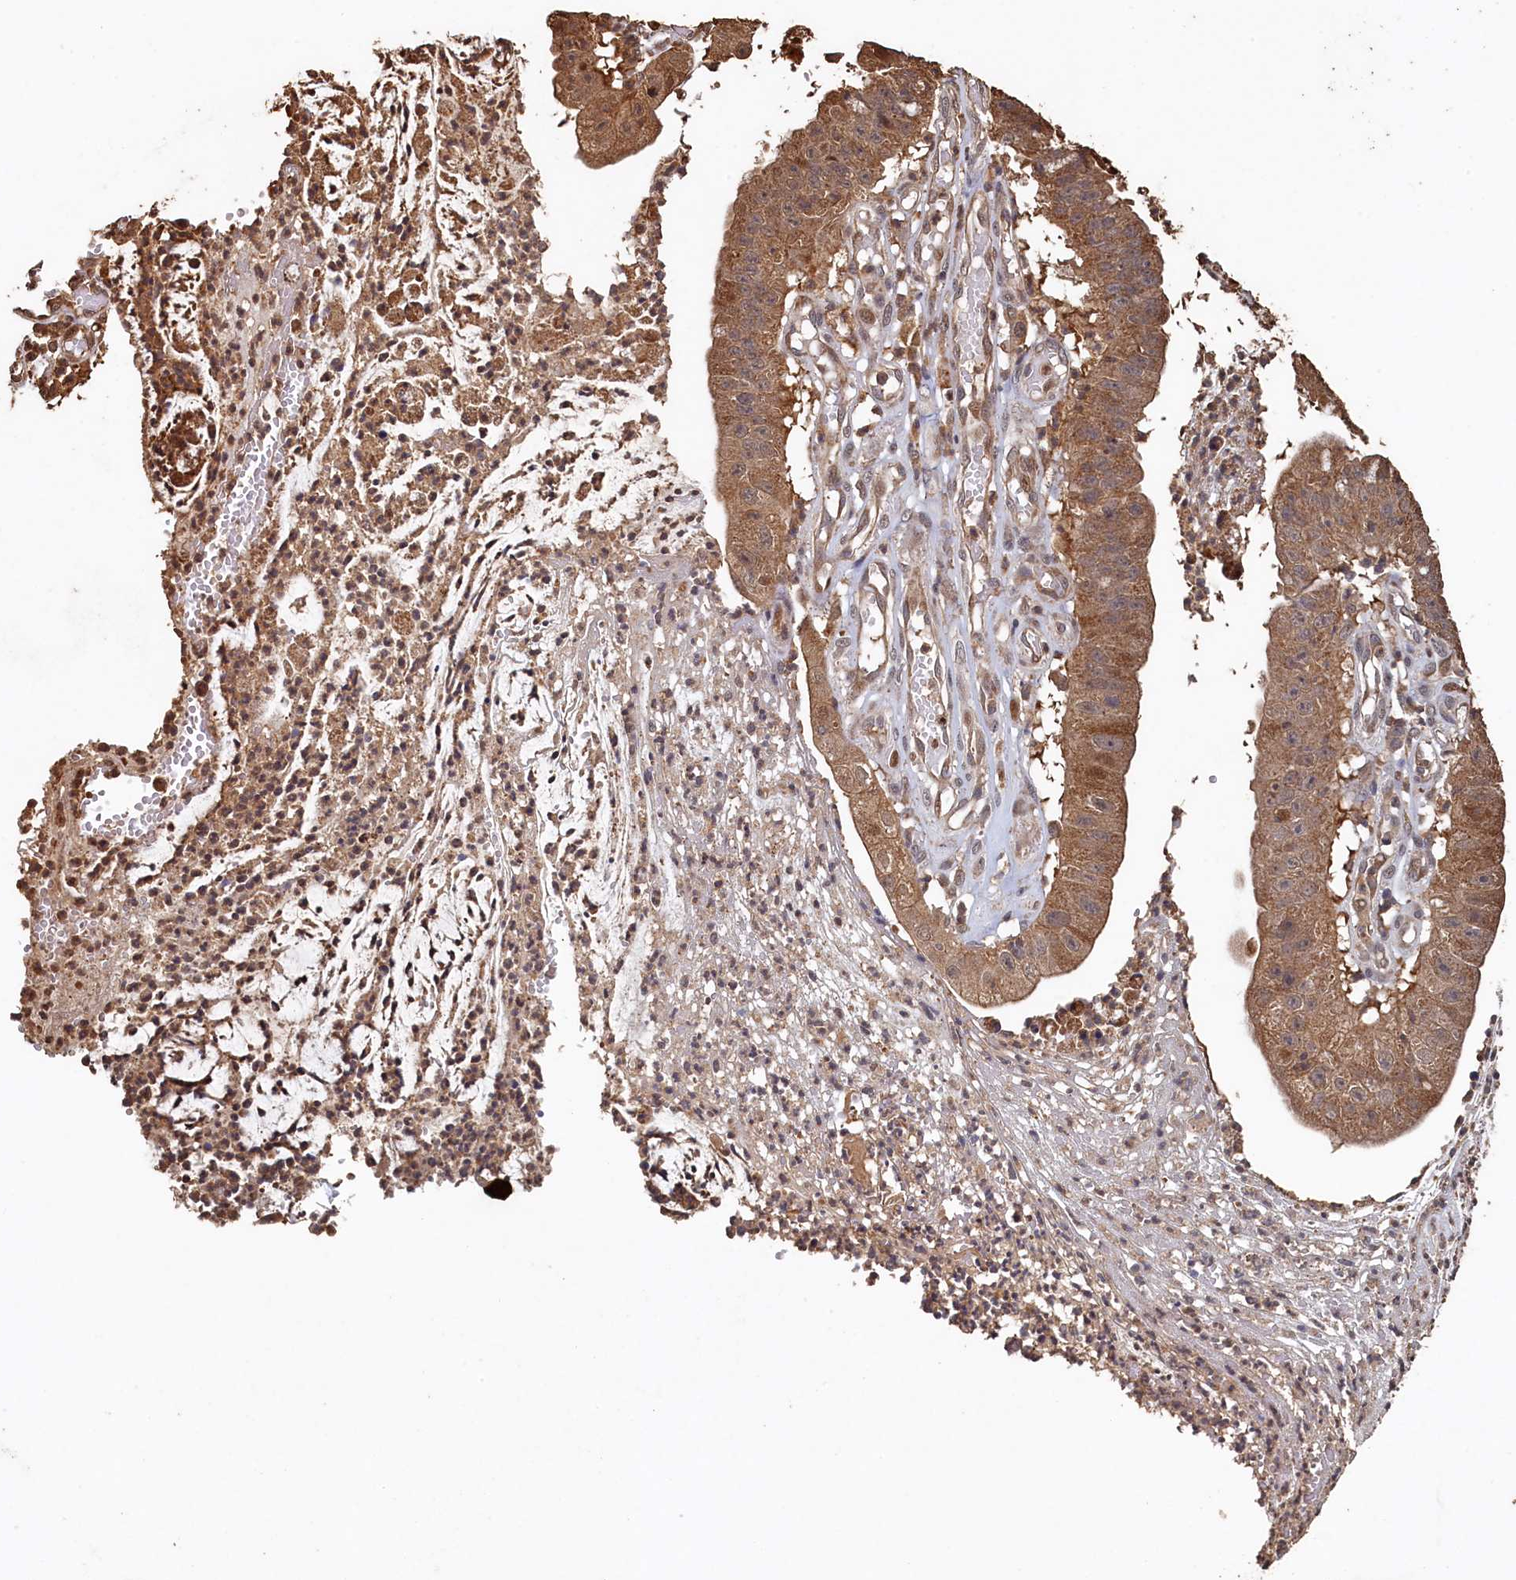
{"staining": {"intensity": "moderate", "quantity": ">75%", "location": "cytoplasmic/membranous"}, "tissue": "stomach cancer", "cell_type": "Tumor cells", "image_type": "cancer", "snomed": [{"axis": "morphology", "description": "Adenocarcinoma, NOS"}, {"axis": "topography", "description": "Stomach"}], "caption": "Immunohistochemical staining of human stomach adenocarcinoma reveals moderate cytoplasmic/membranous protein positivity in approximately >75% of tumor cells. (IHC, brightfield microscopy, high magnification).", "gene": "PIGN", "patient": {"sex": "male", "age": 59}}